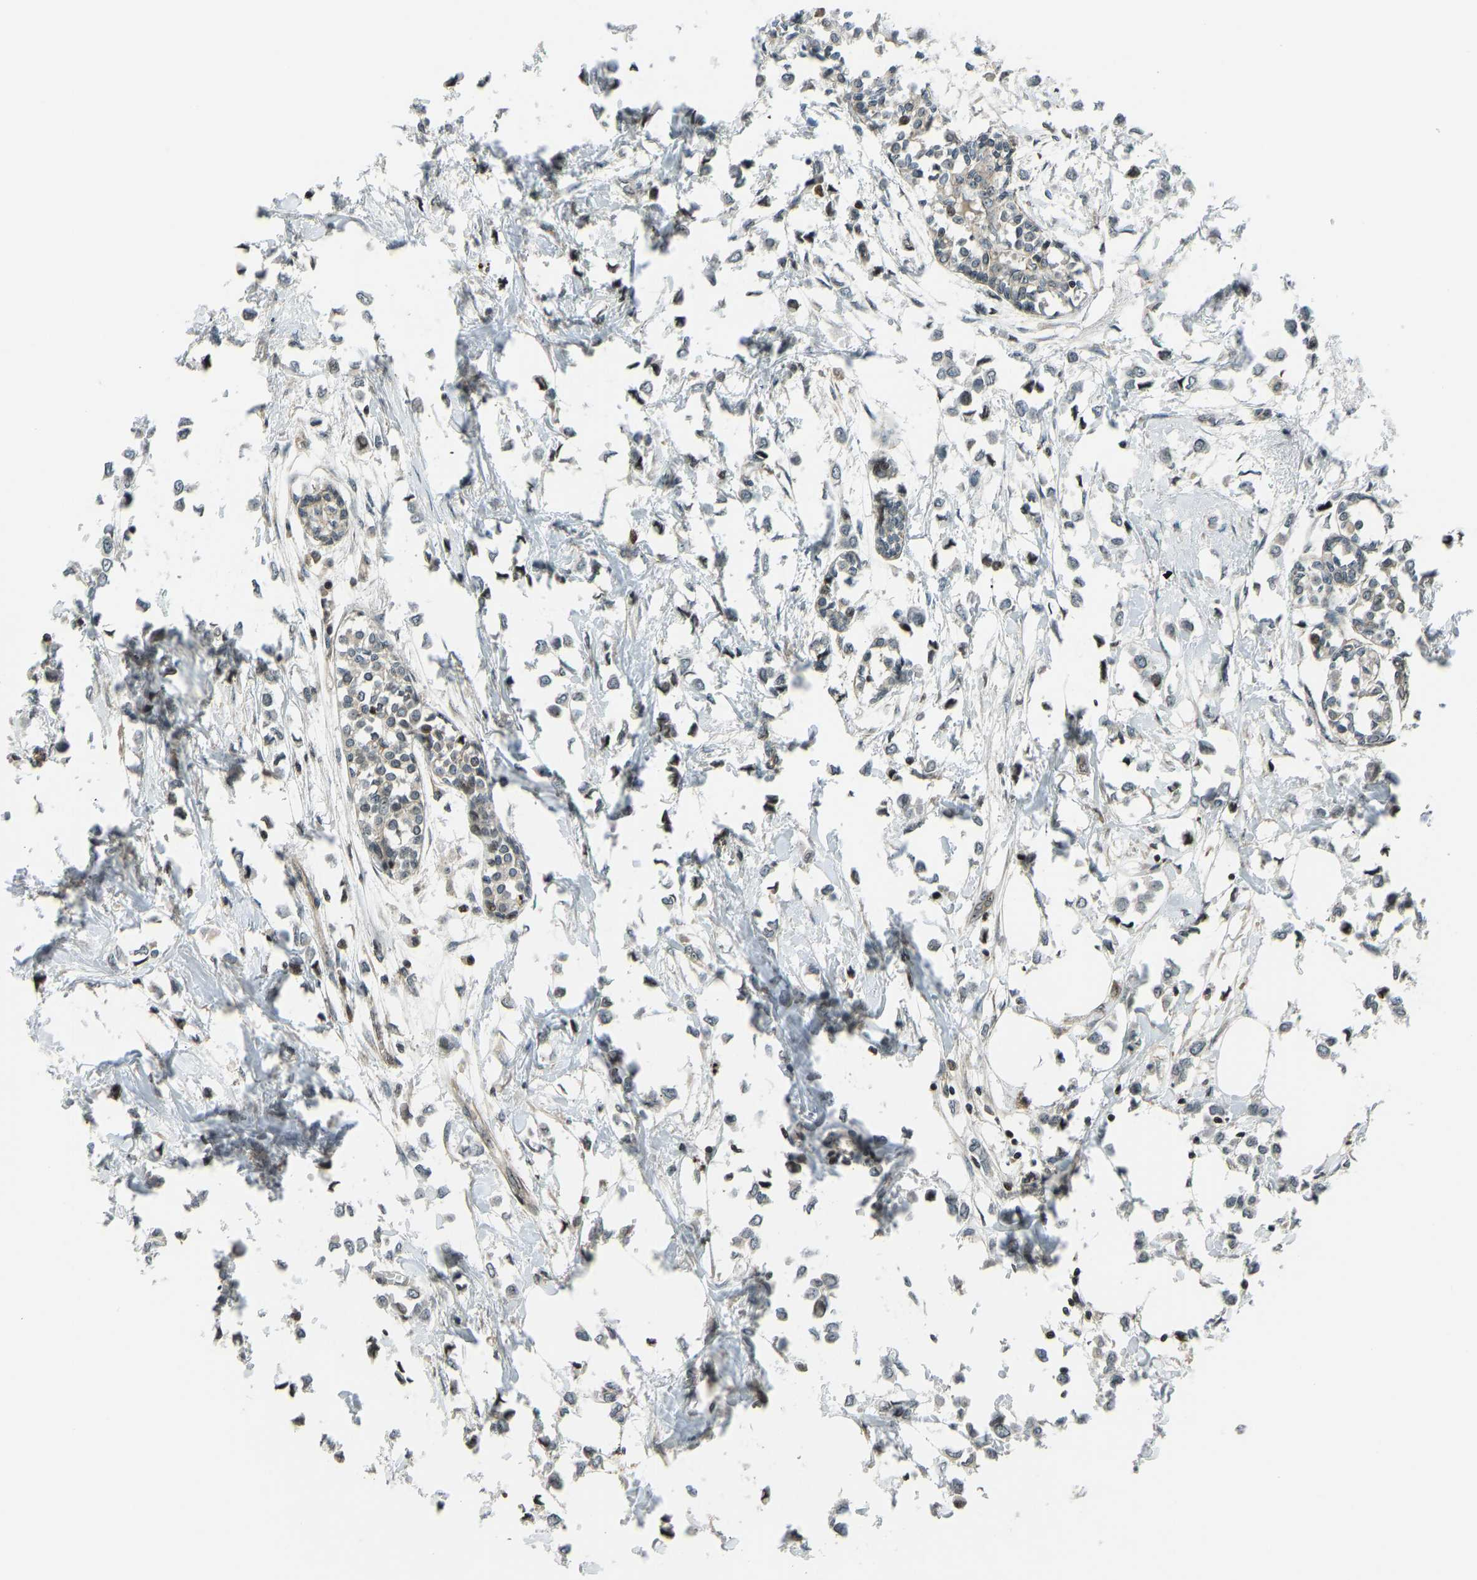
{"staining": {"intensity": "negative", "quantity": "none", "location": "none"}, "tissue": "breast cancer", "cell_type": "Tumor cells", "image_type": "cancer", "snomed": [{"axis": "morphology", "description": "Lobular carcinoma"}, {"axis": "topography", "description": "Breast"}], "caption": "Immunohistochemistry micrograph of neoplastic tissue: breast lobular carcinoma stained with DAB (3,3'-diaminobenzidine) reveals no significant protein positivity in tumor cells. The staining is performed using DAB (3,3'-diaminobenzidine) brown chromogen with nuclei counter-stained in using hematoxylin.", "gene": "SVOPL", "patient": {"sex": "female", "age": 51}}